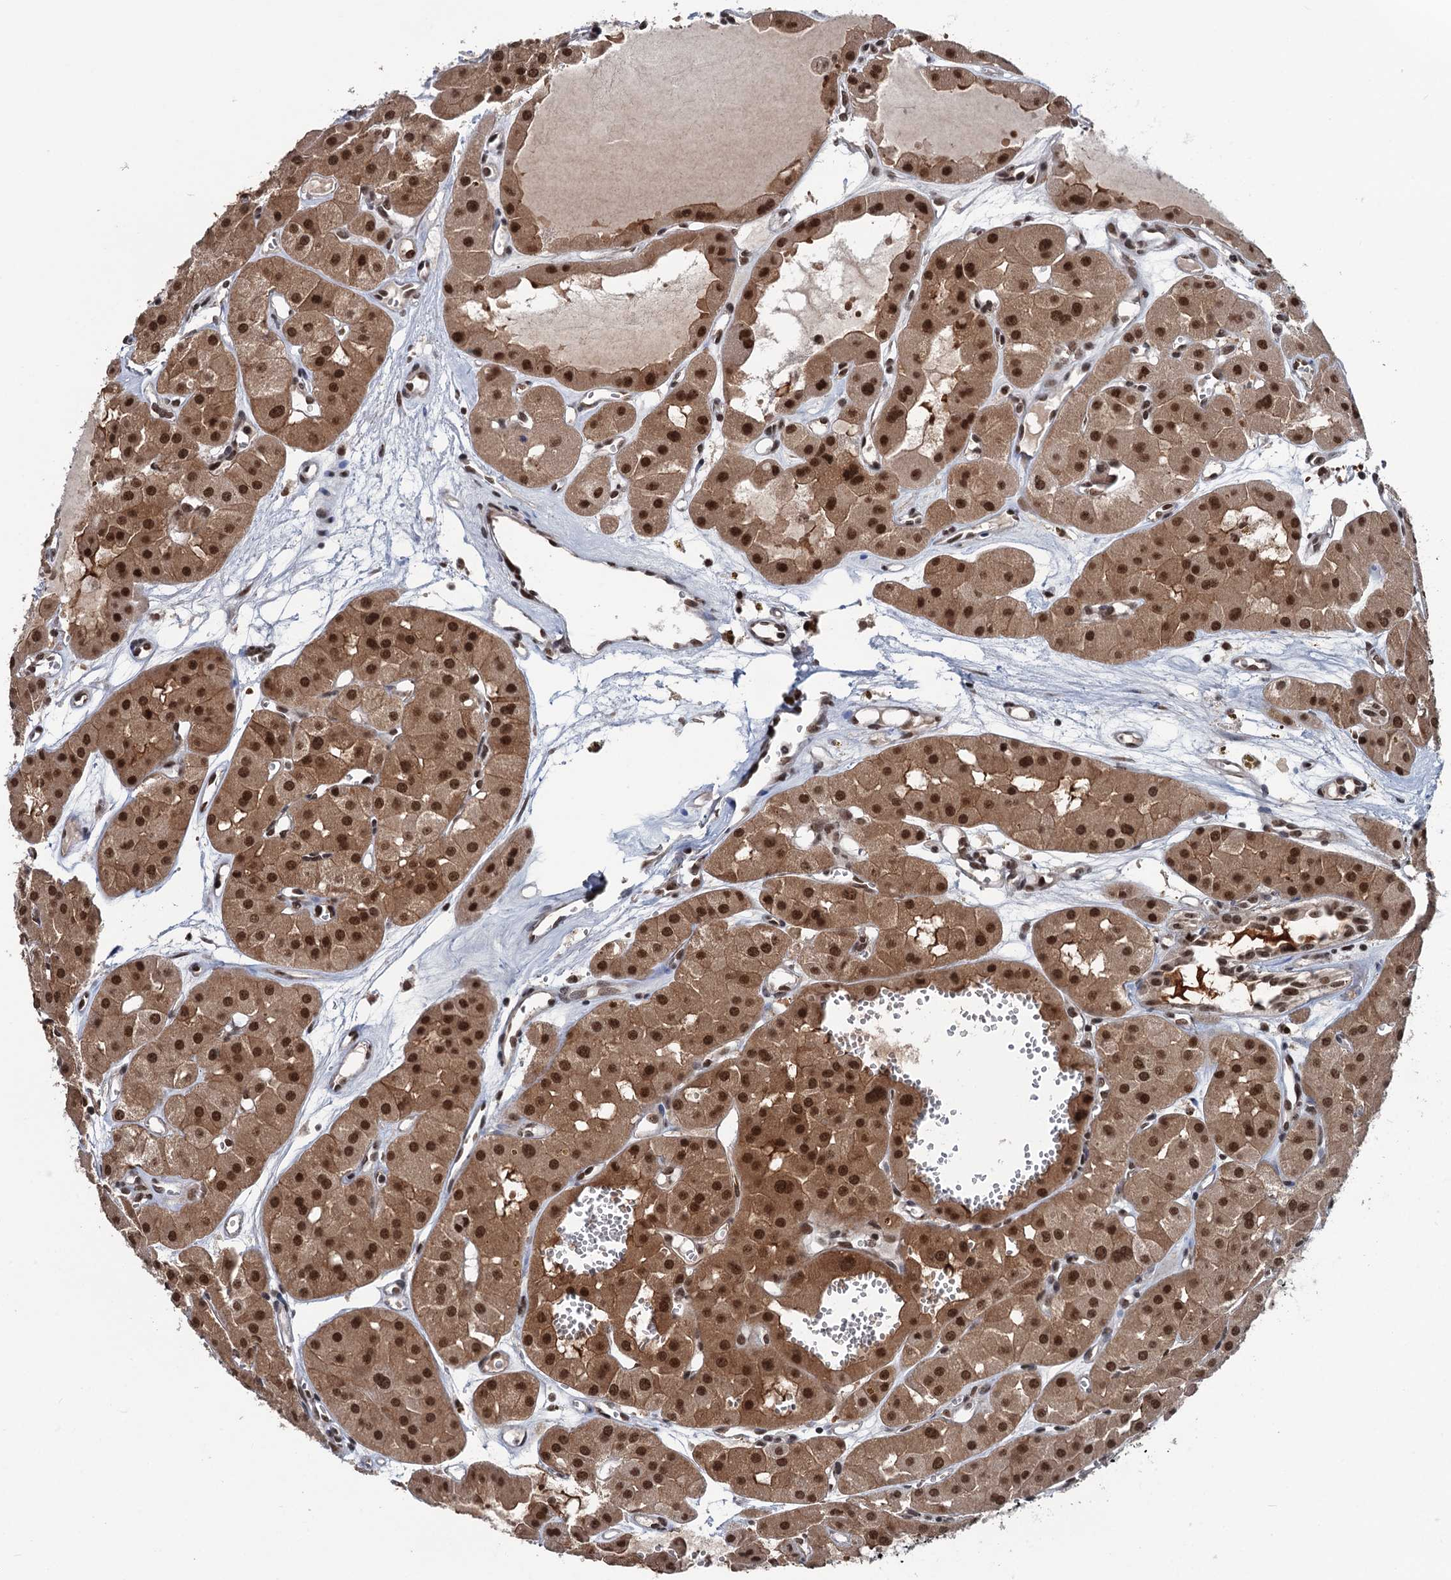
{"staining": {"intensity": "moderate", "quantity": ">75%", "location": "cytoplasmic/membranous,nuclear"}, "tissue": "renal cancer", "cell_type": "Tumor cells", "image_type": "cancer", "snomed": [{"axis": "morphology", "description": "Carcinoma, NOS"}, {"axis": "topography", "description": "Kidney"}], "caption": "A brown stain shows moderate cytoplasmic/membranous and nuclear staining of a protein in human renal cancer tumor cells. The staining was performed using DAB, with brown indicating positive protein expression. Nuclei are stained blue with hematoxylin.", "gene": "RASSF4", "patient": {"sex": "female", "age": 75}}